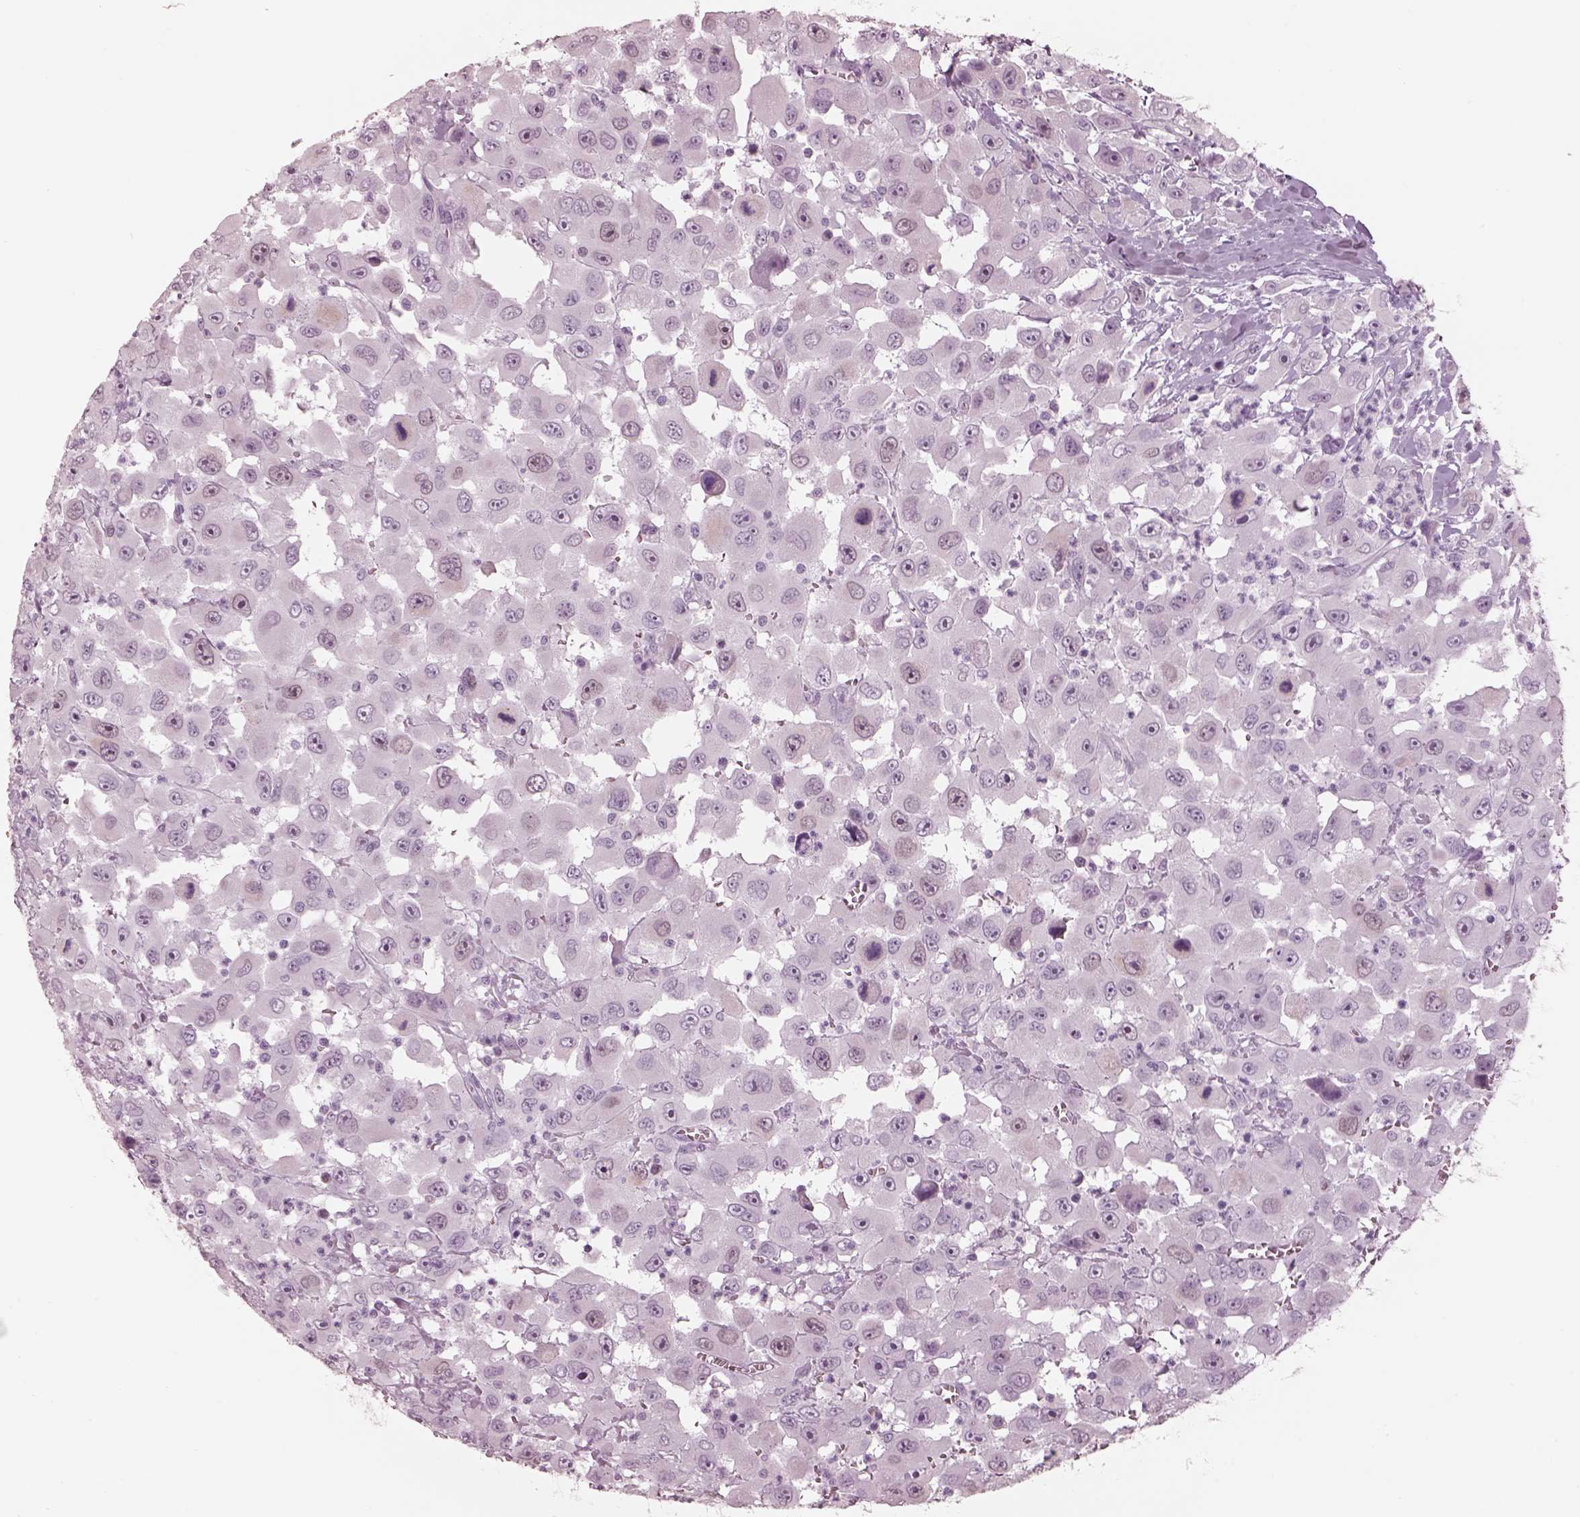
{"staining": {"intensity": "negative", "quantity": "none", "location": "none"}, "tissue": "head and neck cancer", "cell_type": "Tumor cells", "image_type": "cancer", "snomed": [{"axis": "morphology", "description": "Squamous cell carcinoma, NOS"}, {"axis": "morphology", "description": "Squamous cell carcinoma, metastatic, NOS"}, {"axis": "topography", "description": "Oral tissue"}, {"axis": "topography", "description": "Head-Neck"}], "caption": "Immunohistochemistry (IHC) histopathology image of human metastatic squamous cell carcinoma (head and neck) stained for a protein (brown), which demonstrates no positivity in tumor cells. (DAB (3,3'-diaminobenzidine) immunohistochemistry (IHC) with hematoxylin counter stain).", "gene": "KRTAP24-1", "patient": {"sex": "female", "age": 85}}